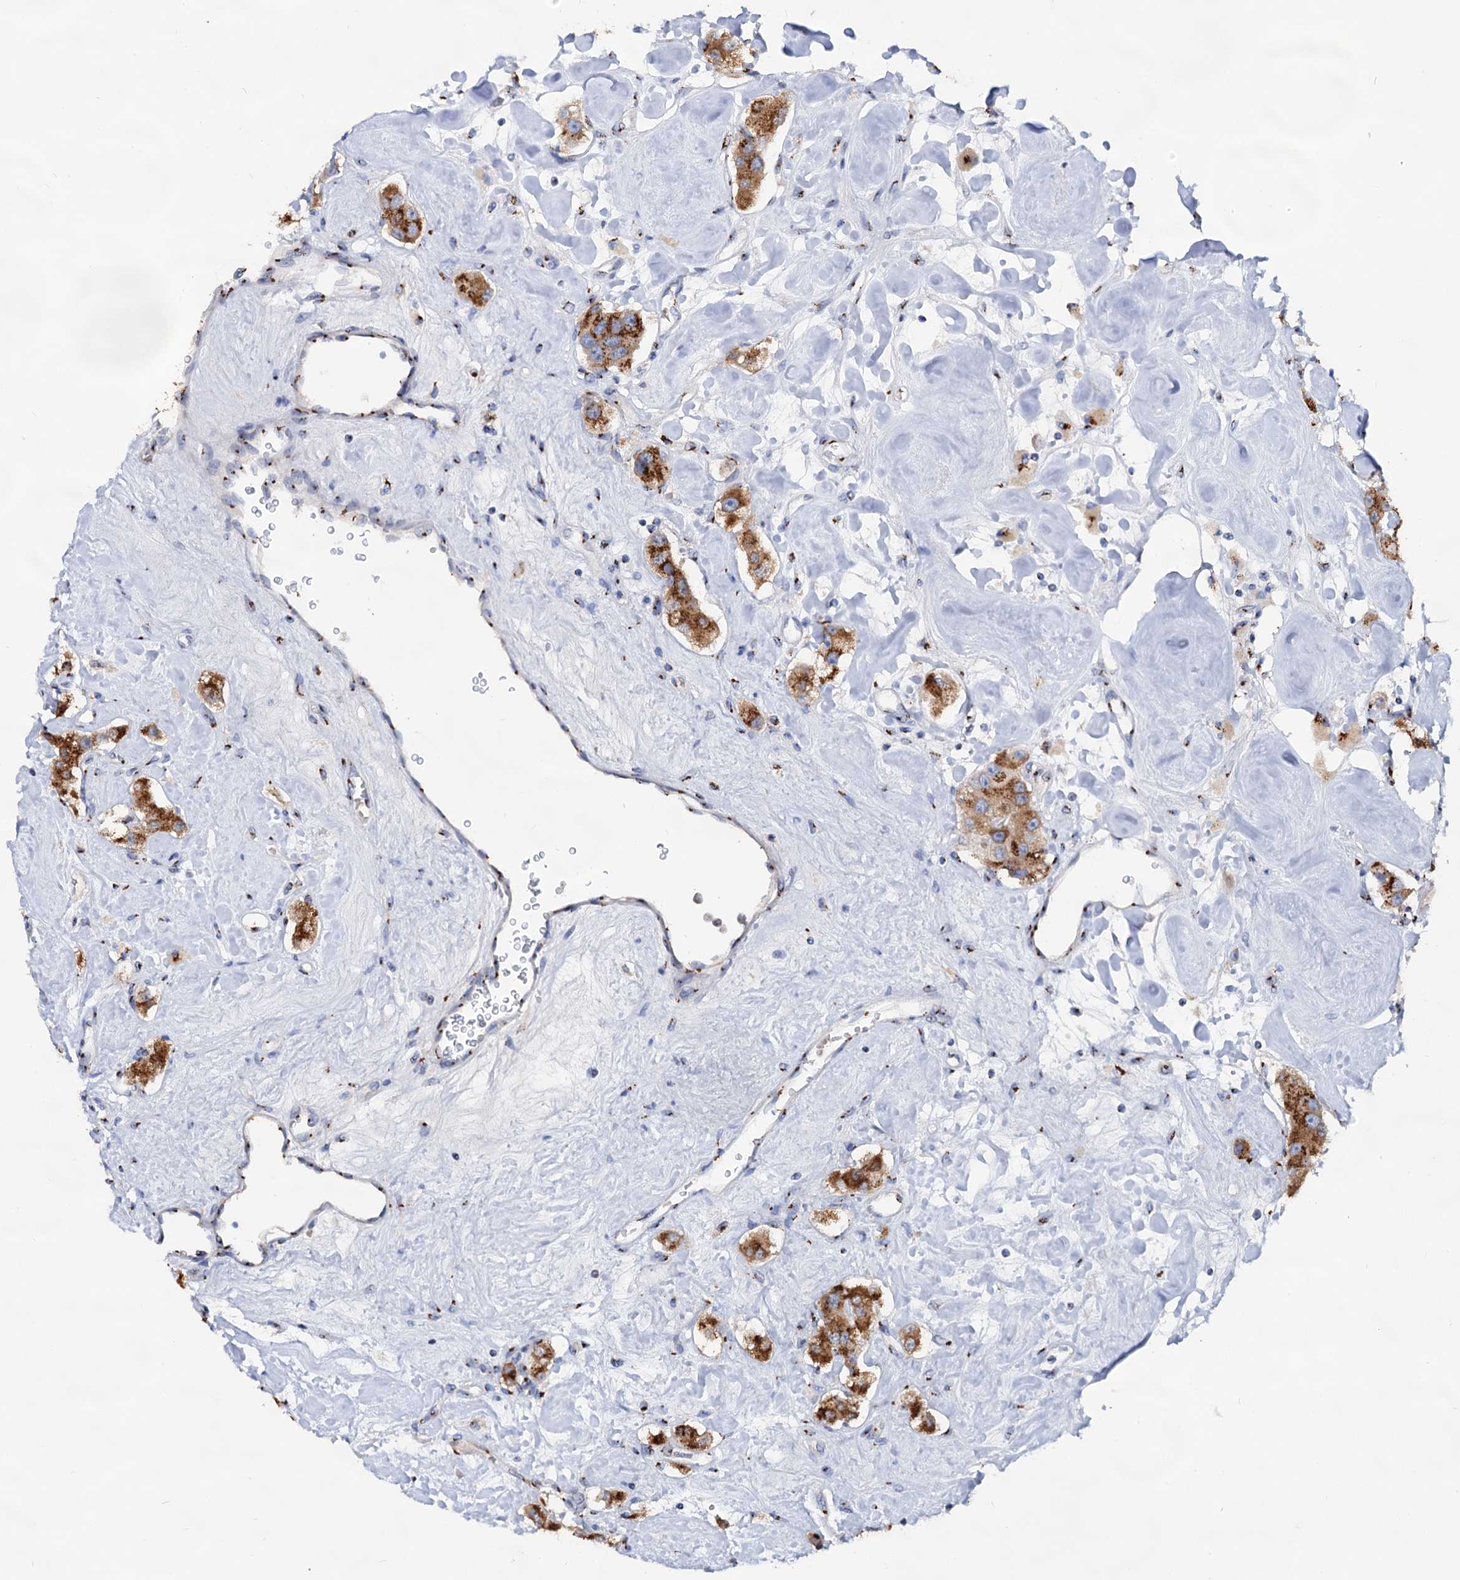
{"staining": {"intensity": "moderate", "quantity": ">75%", "location": "cytoplasmic/membranous"}, "tissue": "carcinoid", "cell_type": "Tumor cells", "image_type": "cancer", "snomed": [{"axis": "morphology", "description": "Carcinoid, malignant, NOS"}, {"axis": "topography", "description": "Pancreas"}], "caption": "Approximately >75% of tumor cells in human carcinoid reveal moderate cytoplasmic/membranous protein positivity as visualized by brown immunohistochemical staining.", "gene": "TM9SF3", "patient": {"sex": "male", "age": 41}}